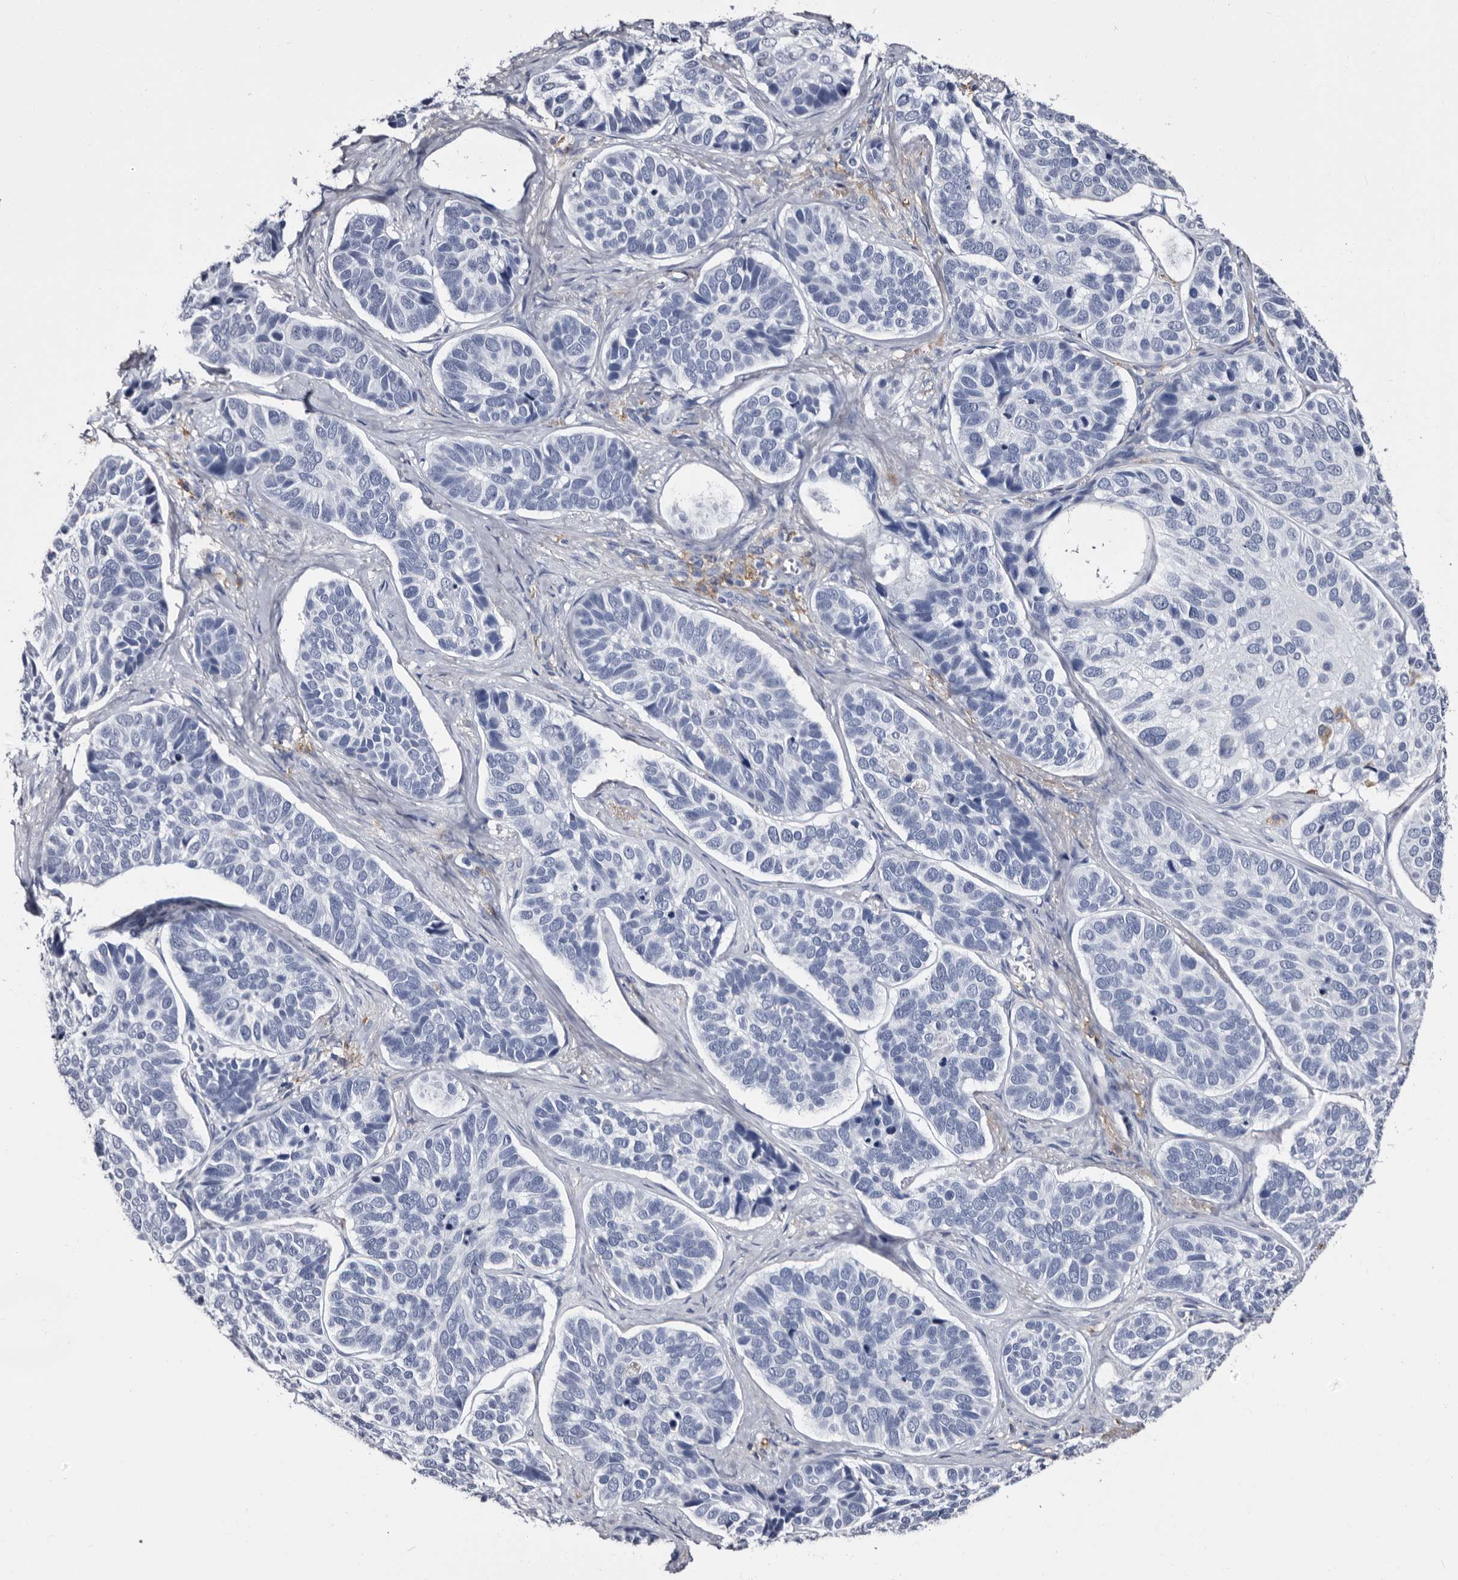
{"staining": {"intensity": "negative", "quantity": "none", "location": "none"}, "tissue": "skin cancer", "cell_type": "Tumor cells", "image_type": "cancer", "snomed": [{"axis": "morphology", "description": "Basal cell carcinoma"}, {"axis": "topography", "description": "Skin"}], "caption": "Immunohistochemistry micrograph of neoplastic tissue: skin cancer stained with DAB (3,3'-diaminobenzidine) shows no significant protein positivity in tumor cells.", "gene": "EPB41L3", "patient": {"sex": "male", "age": 62}}